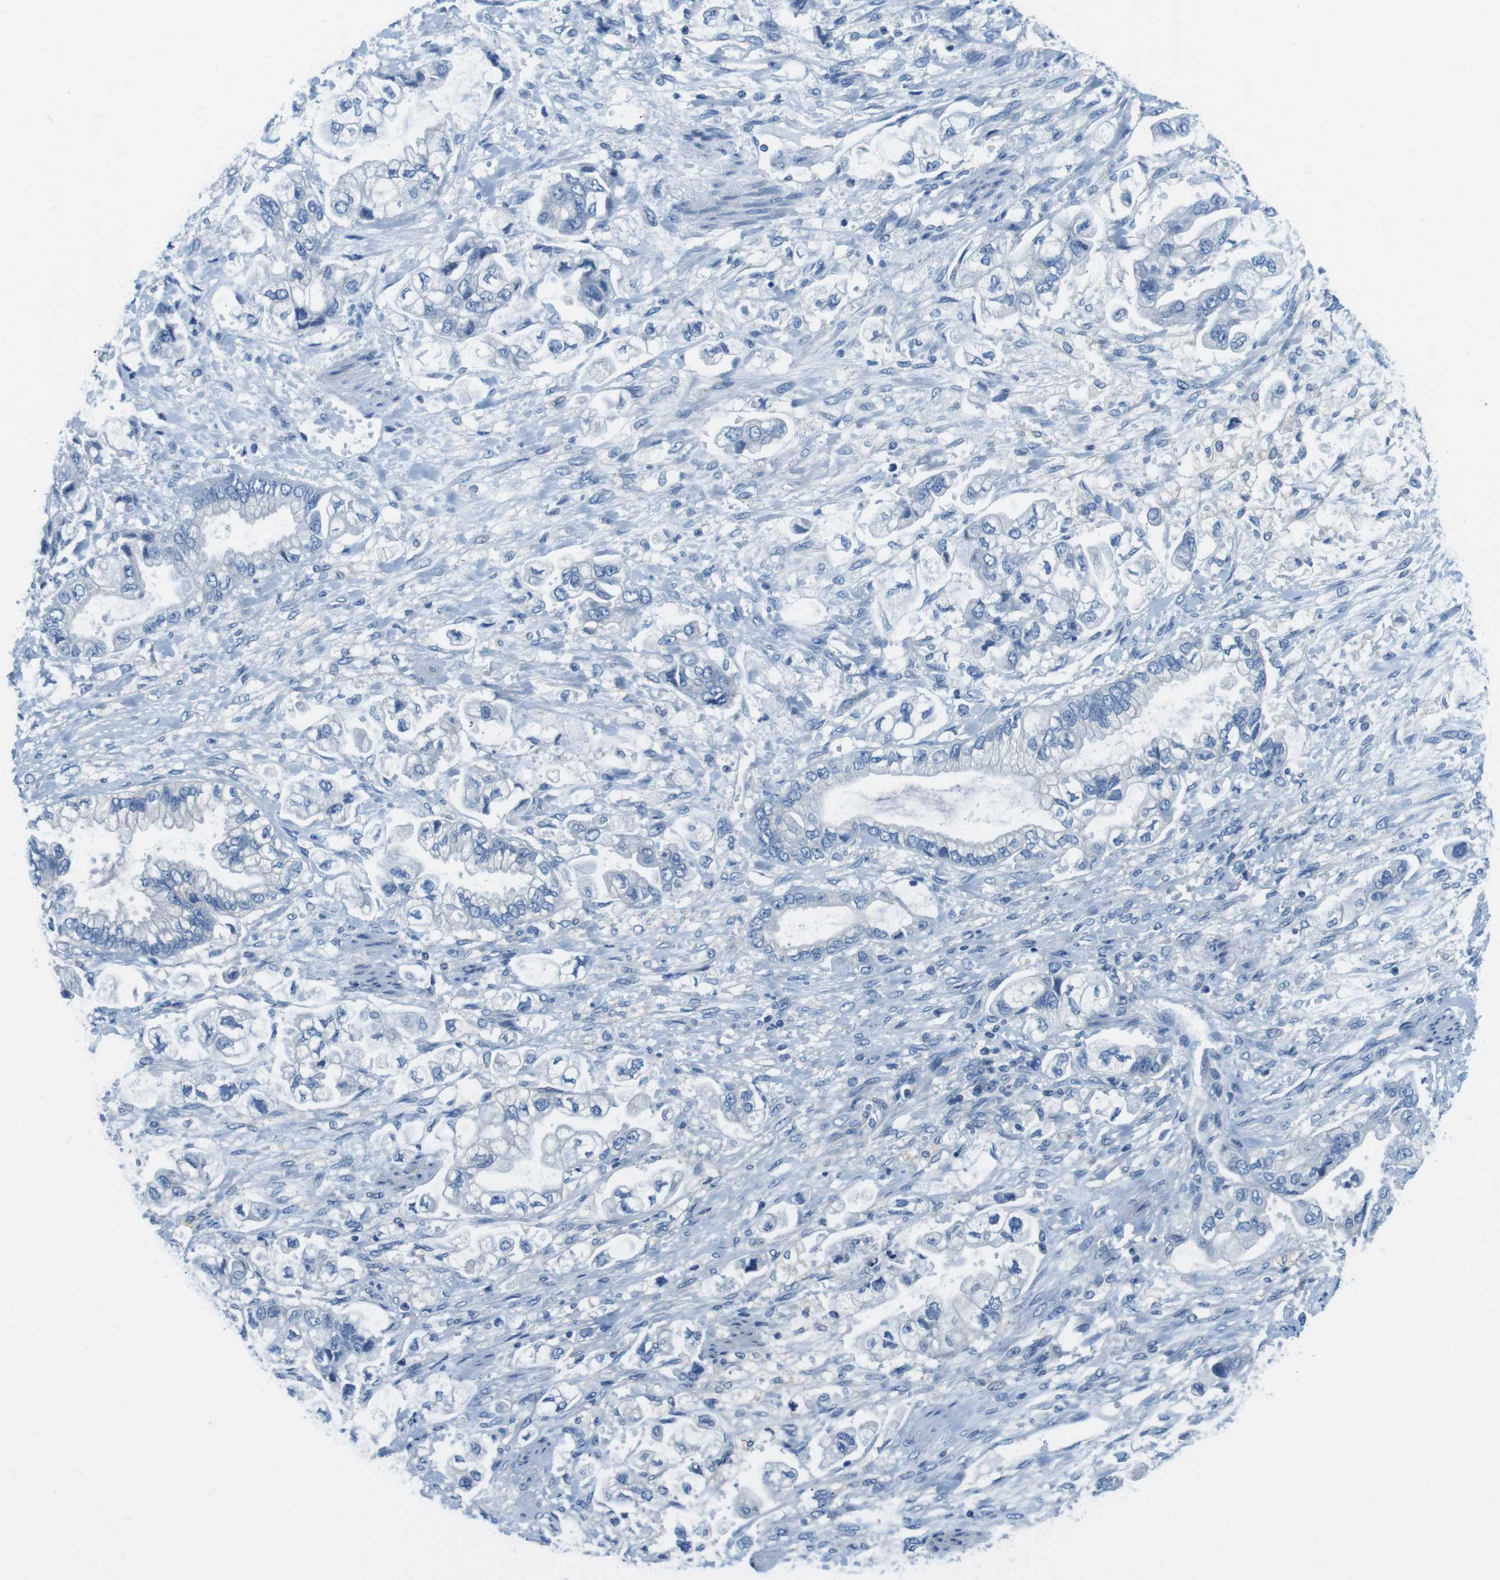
{"staining": {"intensity": "negative", "quantity": "none", "location": "none"}, "tissue": "stomach cancer", "cell_type": "Tumor cells", "image_type": "cancer", "snomed": [{"axis": "morphology", "description": "Normal tissue, NOS"}, {"axis": "morphology", "description": "Adenocarcinoma, NOS"}, {"axis": "topography", "description": "Stomach"}], "caption": "Stomach adenocarcinoma was stained to show a protein in brown. There is no significant expression in tumor cells. Brightfield microscopy of immunohistochemistry stained with DAB (3,3'-diaminobenzidine) (brown) and hematoxylin (blue), captured at high magnification.", "gene": "DENND4C", "patient": {"sex": "male", "age": 62}}